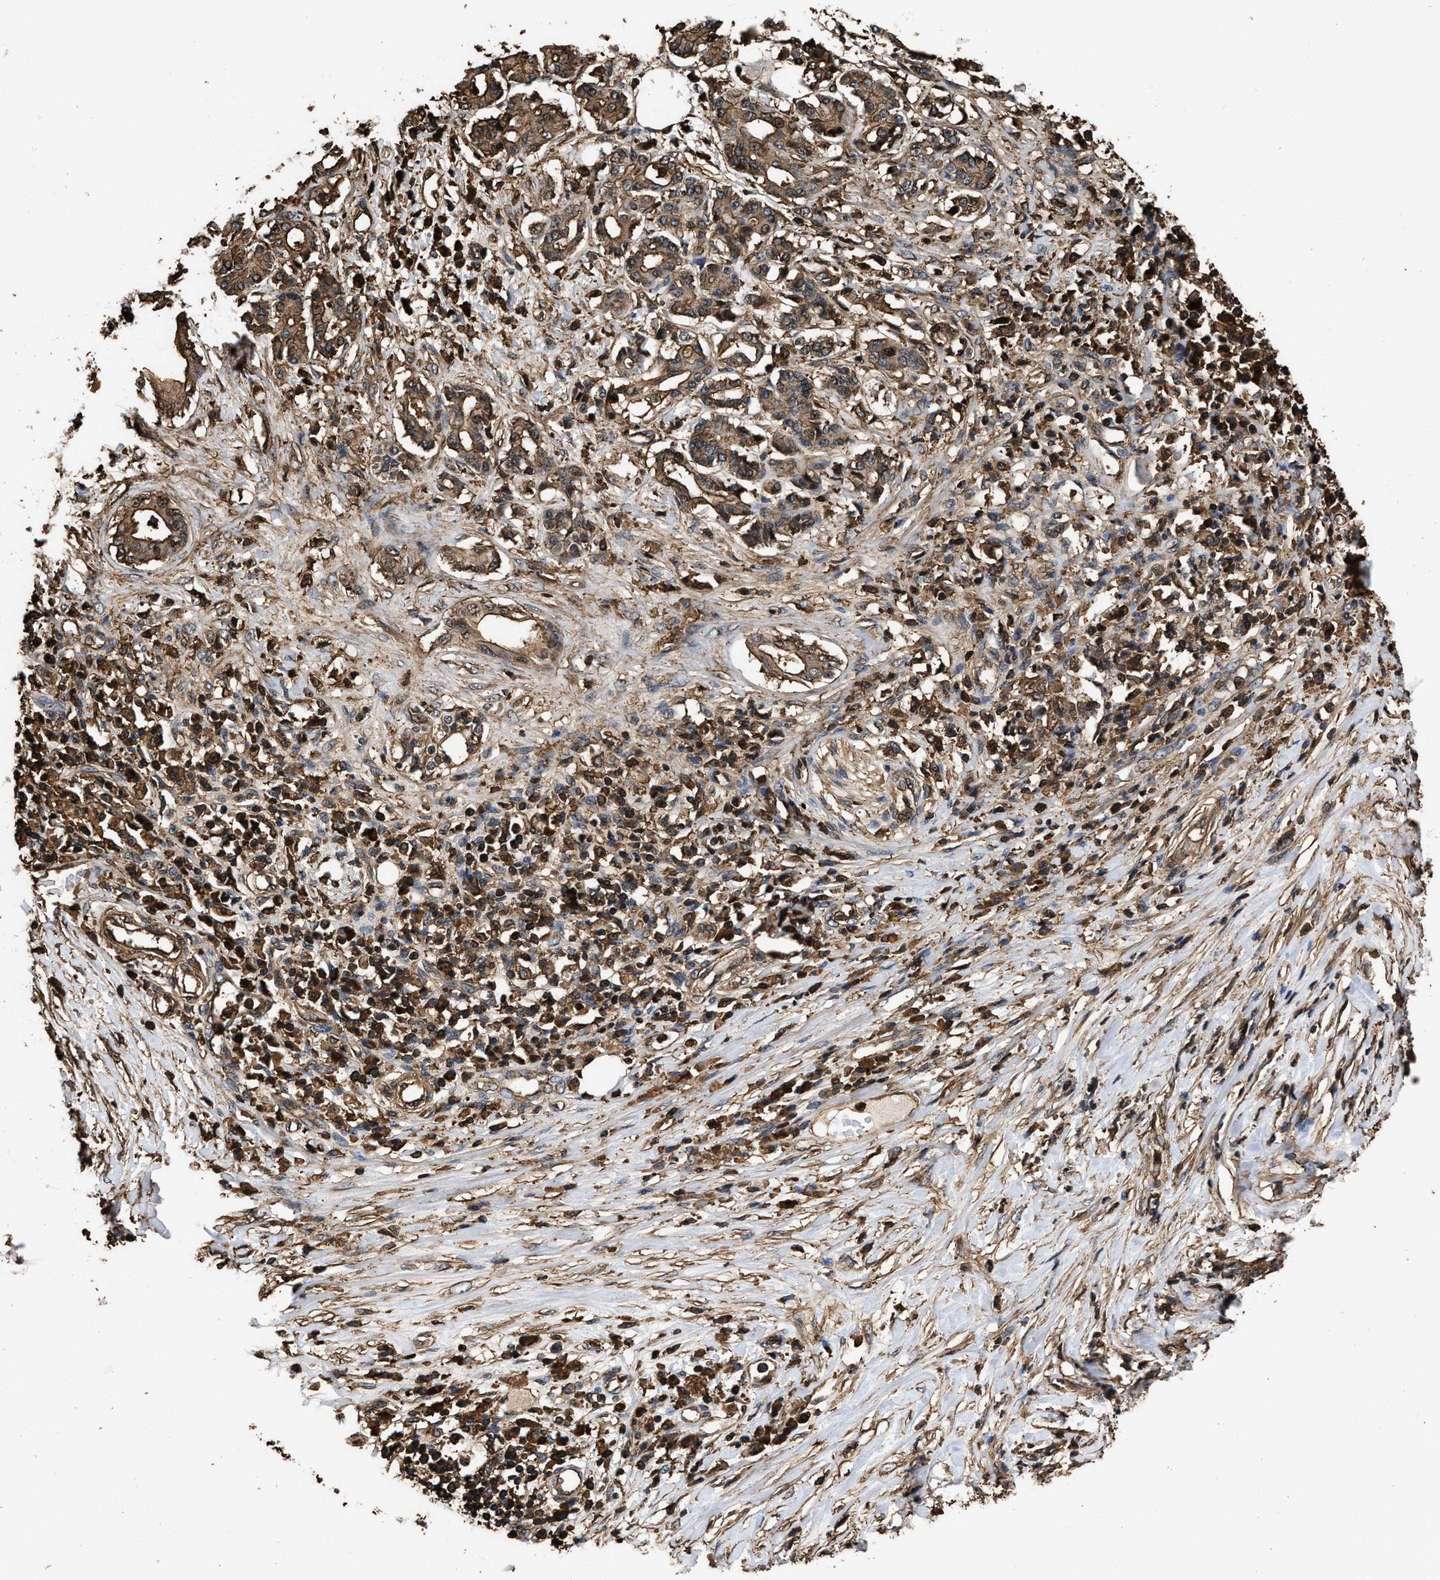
{"staining": {"intensity": "moderate", "quantity": ">75%", "location": "cytoplasmic/membranous"}, "tissue": "pancreatic cancer", "cell_type": "Tumor cells", "image_type": "cancer", "snomed": [{"axis": "morphology", "description": "Adenocarcinoma, NOS"}, {"axis": "topography", "description": "Pancreas"}], "caption": "Immunohistochemistry (IHC) image of neoplastic tissue: pancreatic cancer stained using IHC demonstrates medium levels of moderate protein expression localized specifically in the cytoplasmic/membranous of tumor cells, appearing as a cytoplasmic/membranous brown color.", "gene": "KBTBD2", "patient": {"sex": "female", "age": 56}}